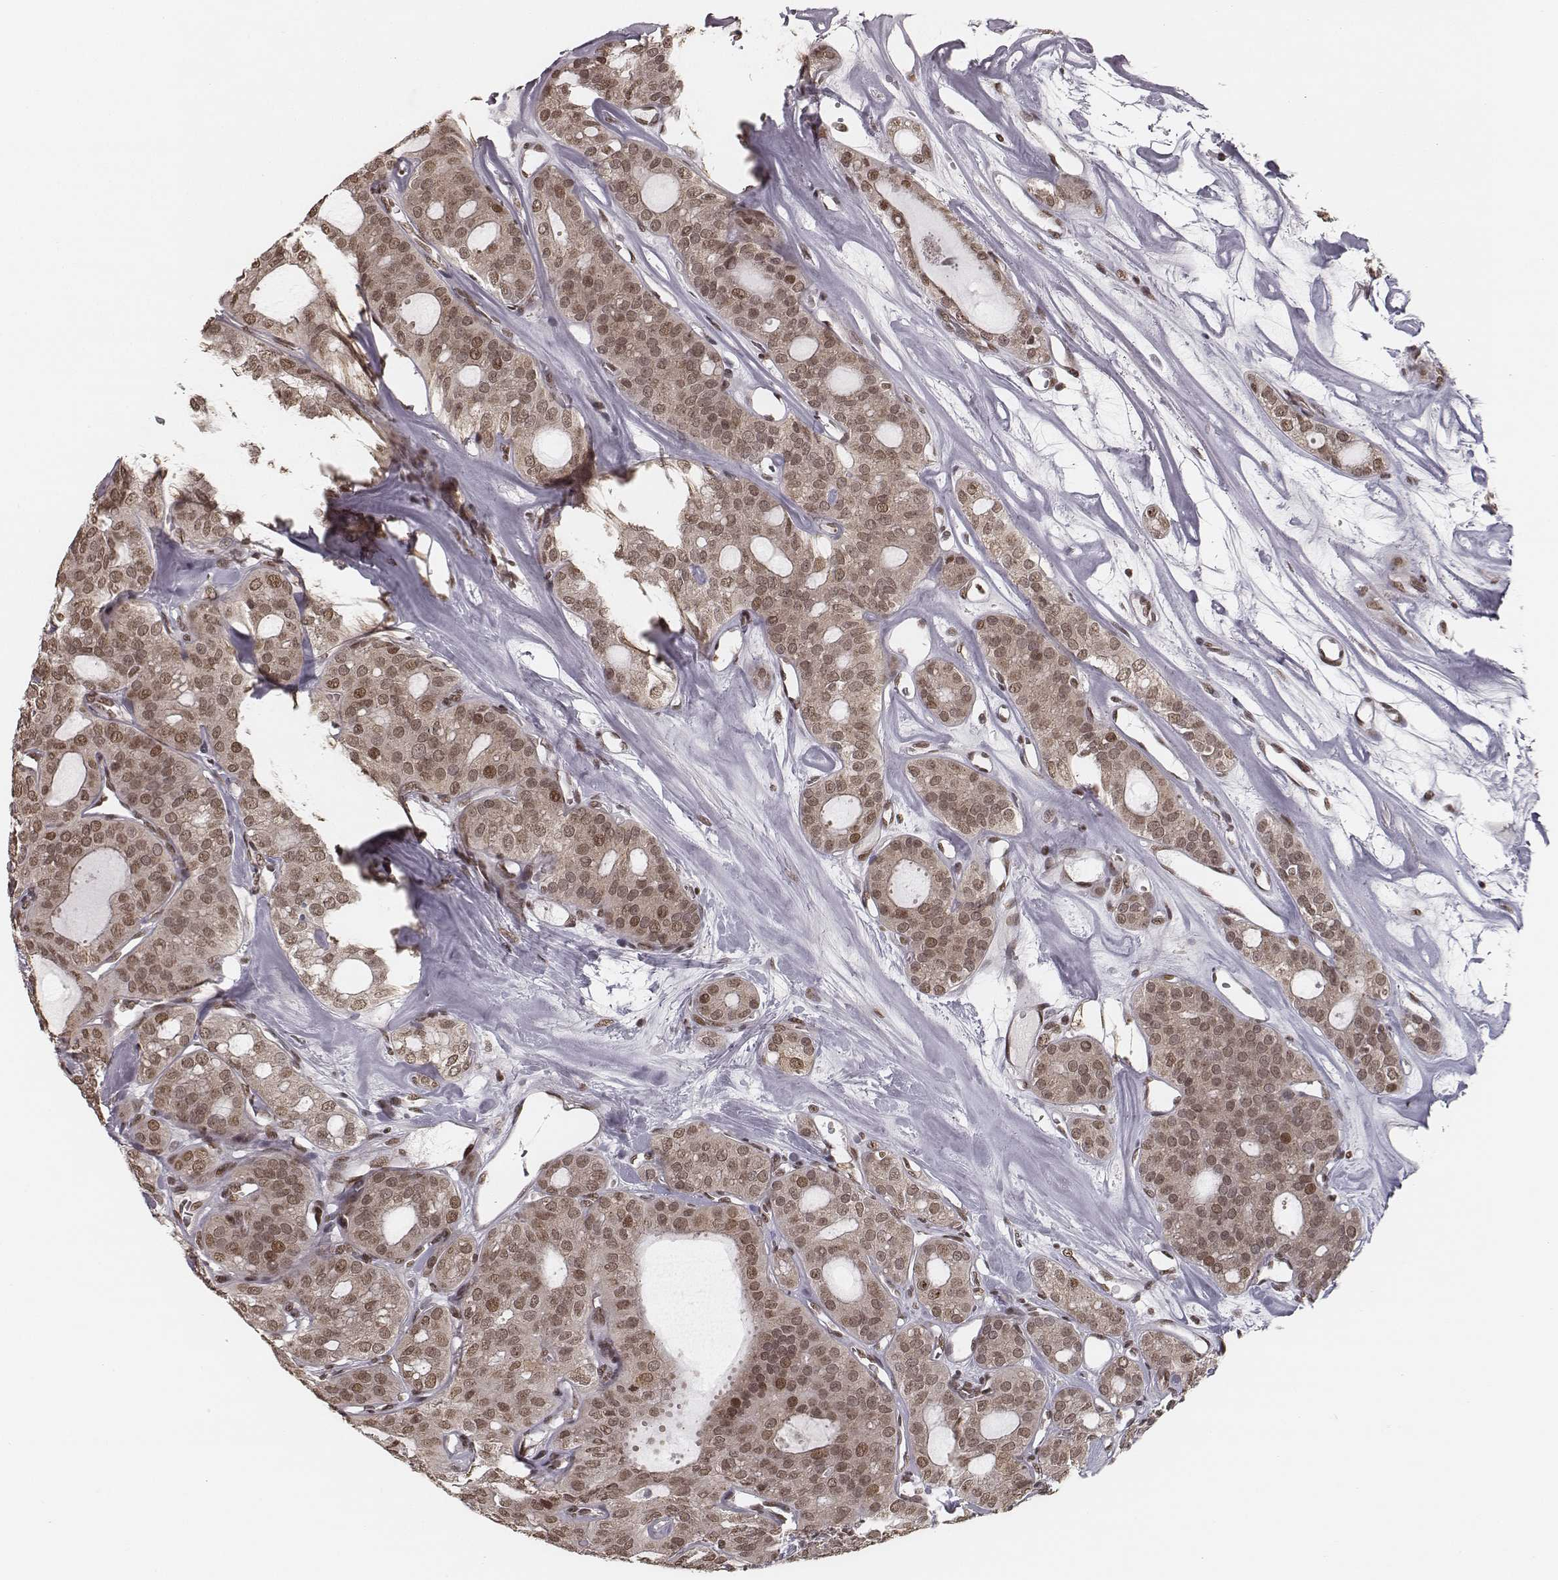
{"staining": {"intensity": "moderate", "quantity": ">75%", "location": "nuclear"}, "tissue": "thyroid cancer", "cell_type": "Tumor cells", "image_type": "cancer", "snomed": [{"axis": "morphology", "description": "Follicular adenoma carcinoma, NOS"}, {"axis": "topography", "description": "Thyroid gland"}], "caption": "The photomicrograph reveals a brown stain indicating the presence of a protein in the nuclear of tumor cells in thyroid cancer (follicular adenoma carcinoma). The staining was performed using DAB (3,3'-diaminobenzidine) to visualize the protein expression in brown, while the nuclei were stained in blue with hematoxylin (Magnification: 20x).", "gene": "HMGA2", "patient": {"sex": "male", "age": 75}}